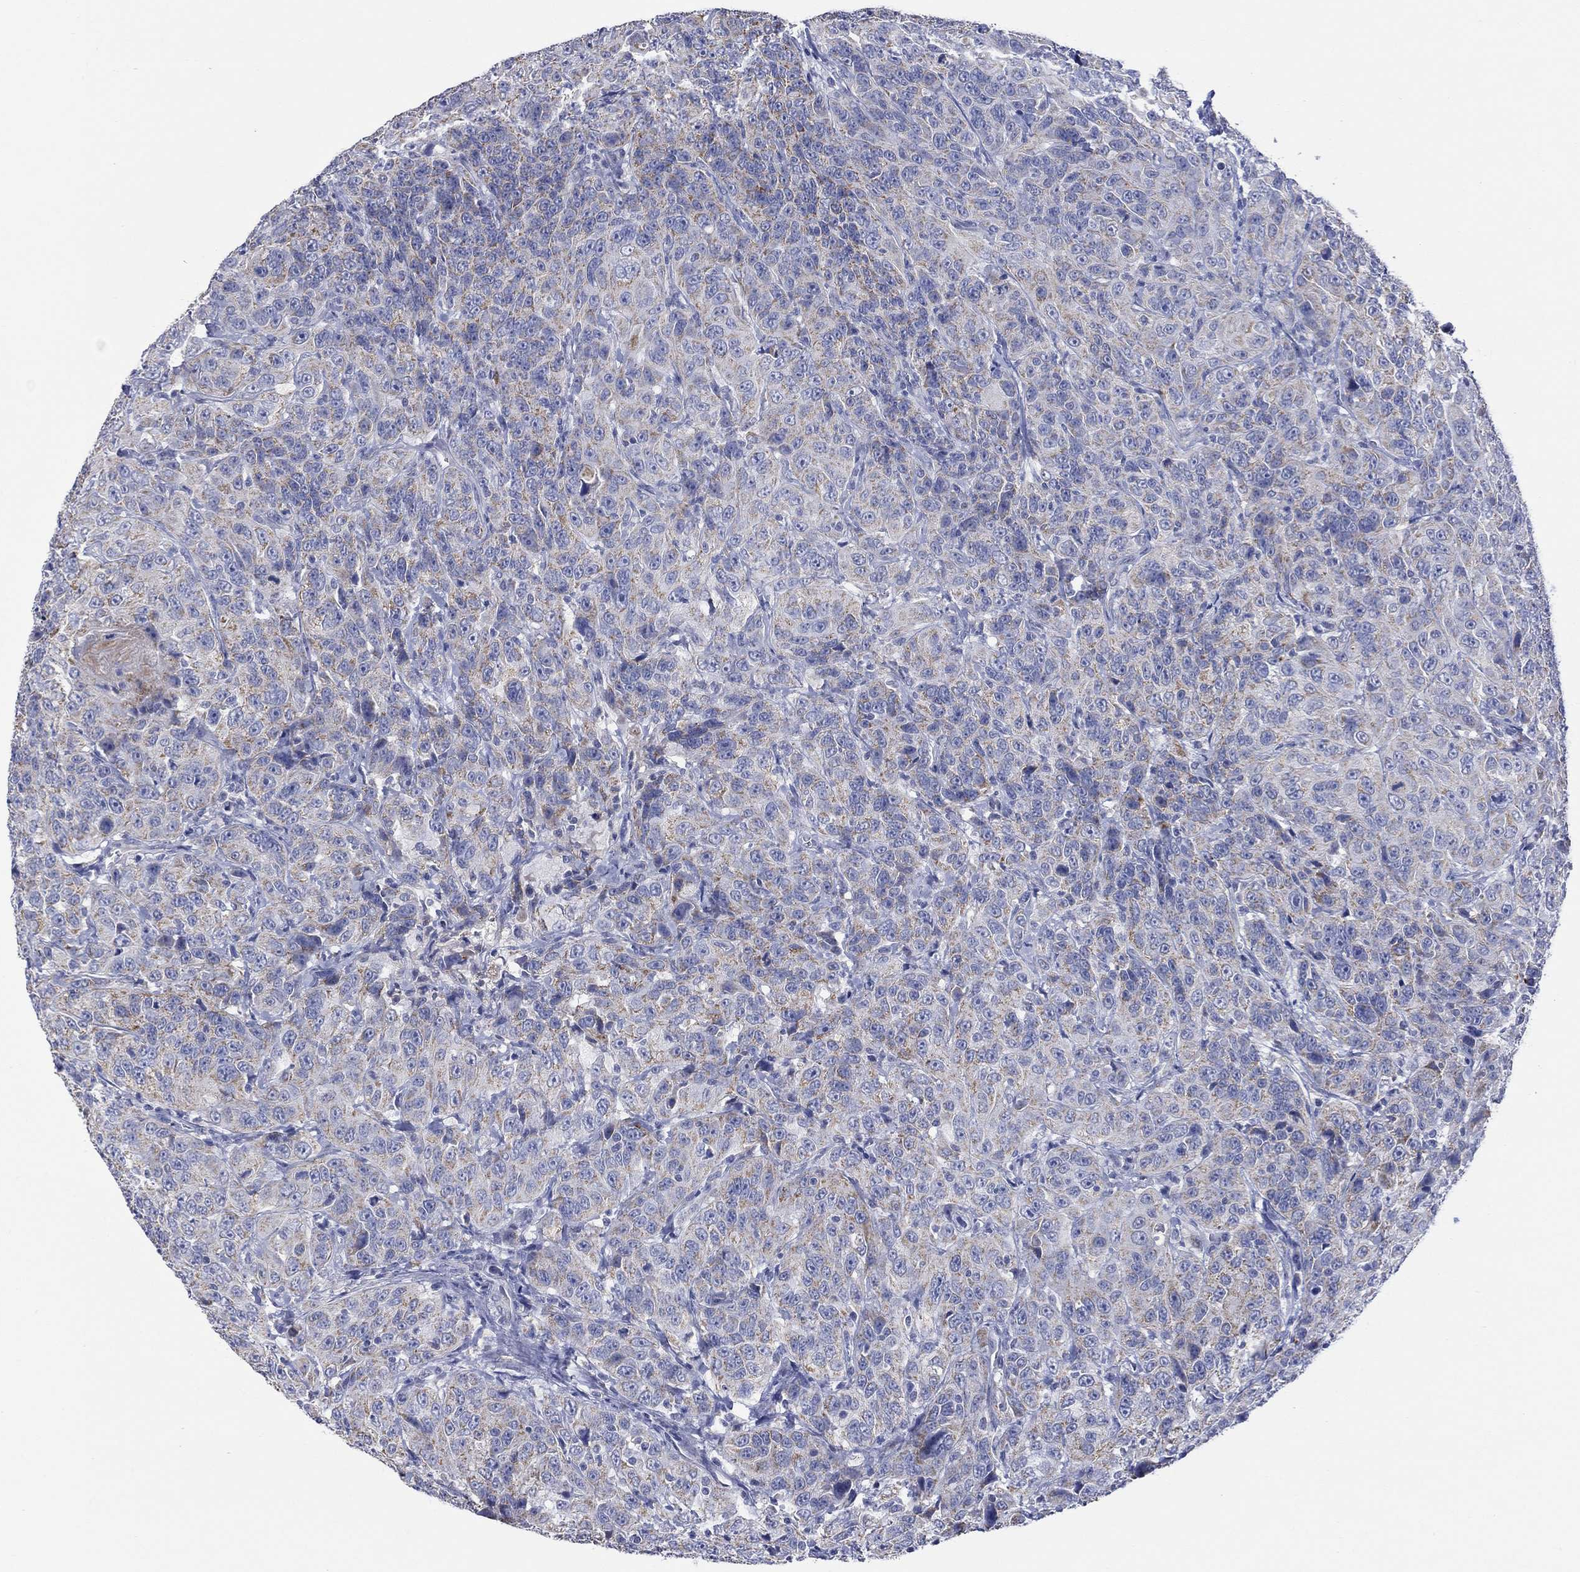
{"staining": {"intensity": "moderate", "quantity": ">75%", "location": "cytoplasmic/membranous"}, "tissue": "urothelial cancer", "cell_type": "Tumor cells", "image_type": "cancer", "snomed": [{"axis": "morphology", "description": "Urothelial carcinoma, NOS"}, {"axis": "morphology", "description": "Urothelial carcinoma, High grade"}, {"axis": "topography", "description": "Urinary bladder"}], "caption": "Transitional cell carcinoma stained for a protein (brown) exhibits moderate cytoplasmic/membranous positive positivity in about >75% of tumor cells.", "gene": "CLVS1", "patient": {"sex": "female", "age": 73}}